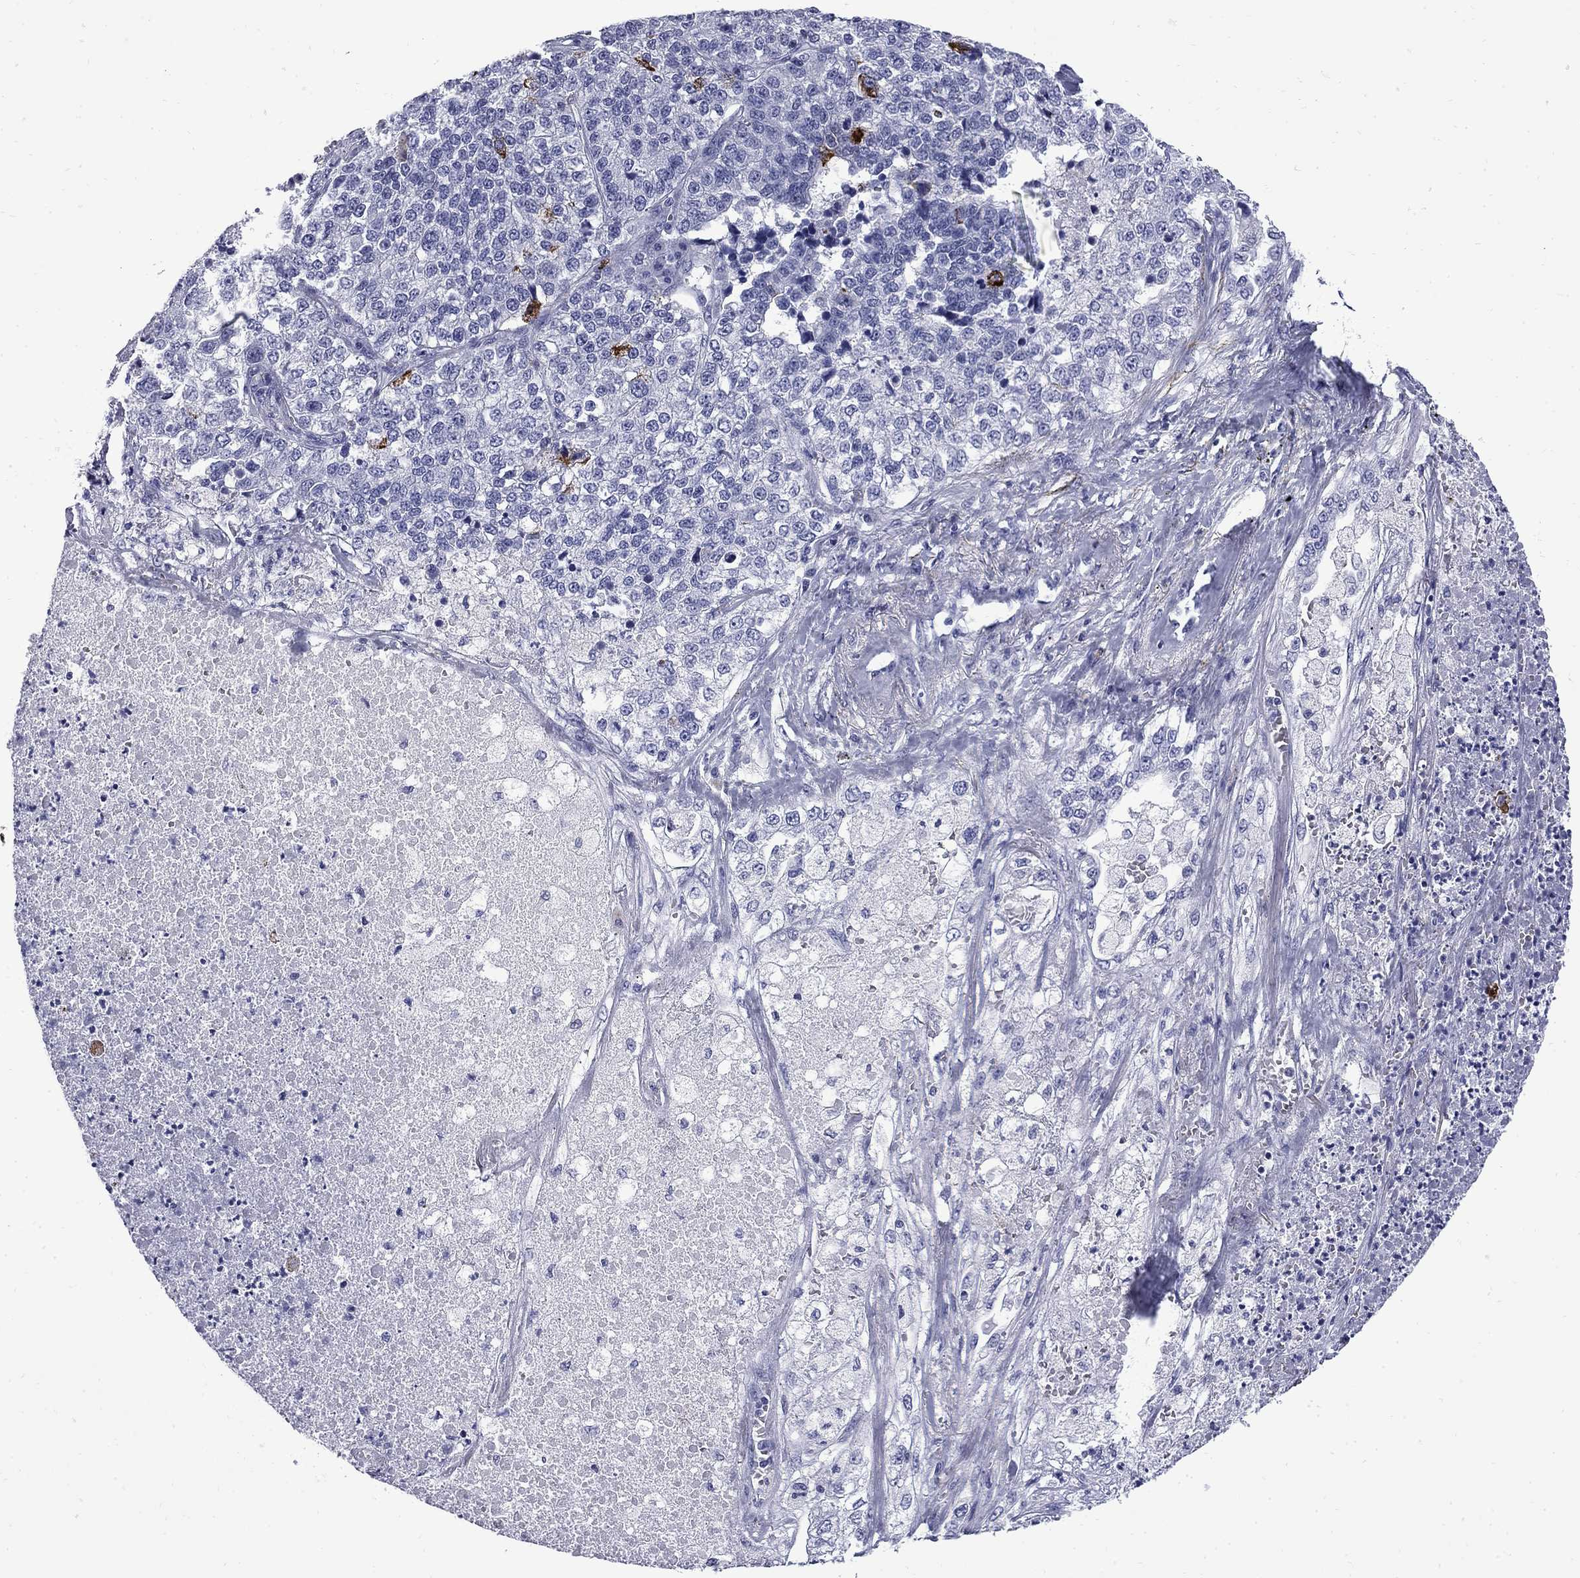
{"staining": {"intensity": "negative", "quantity": "none", "location": "none"}, "tissue": "lung cancer", "cell_type": "Tumor cells", "image_type": "cancer", "snomed": [{"axis": "morphology", "description": "Adenocarcinoma, NOS"}, {"axis": "topography", "description": "Lung"}], "caption": "A high-resolution image shows immunohistochemistry (IHC) staining of lung cancer (adenocarcinoma), which shows no significant positivity in tumor cells.", "gene": "MGARP", "patient": {"sex": "male", "age": 49}}